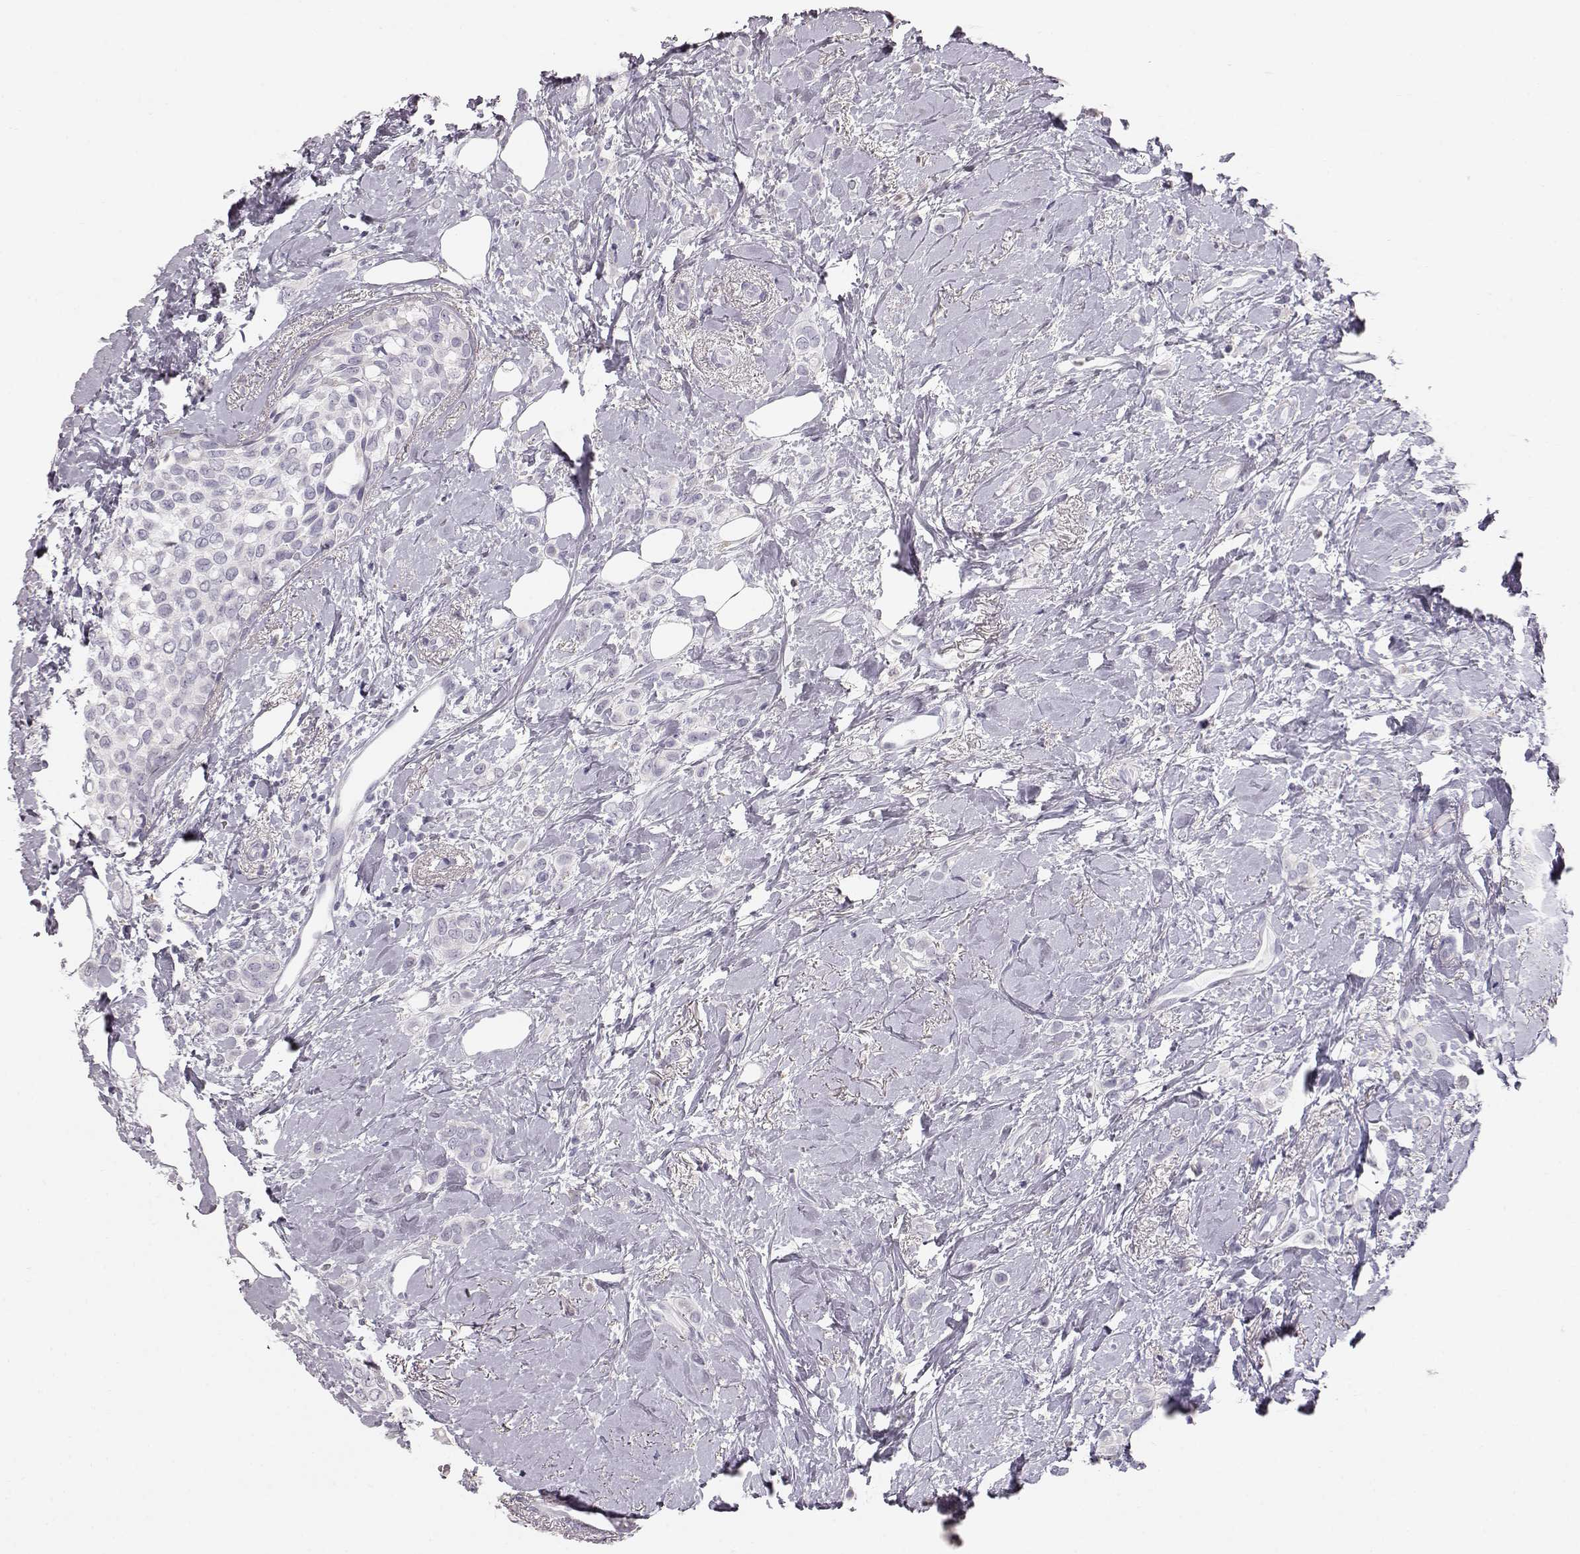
{"staining": {"intensity": "negative", "quantity": "none", "location": "none"}, "tissue": "breast cancer", "cell_type": "Tumor cells", "image_type": "cancer", "snomed": [{"axis": "morphology", "description": "Lobular carcinoma"}, {"axis": "topography", "description": "Breast"}], "caption": "This image is of lobular carcinoma (breast) stained with immunohistochemistry (IHC) to label a protein in brown with the nuclei are counter-stained blue. There is no positivity in tumor cells. (DAB immunohistochemistry, high magnification).", "gene": "KRT33A", "patient": {"sex": "female", "age": 66}}